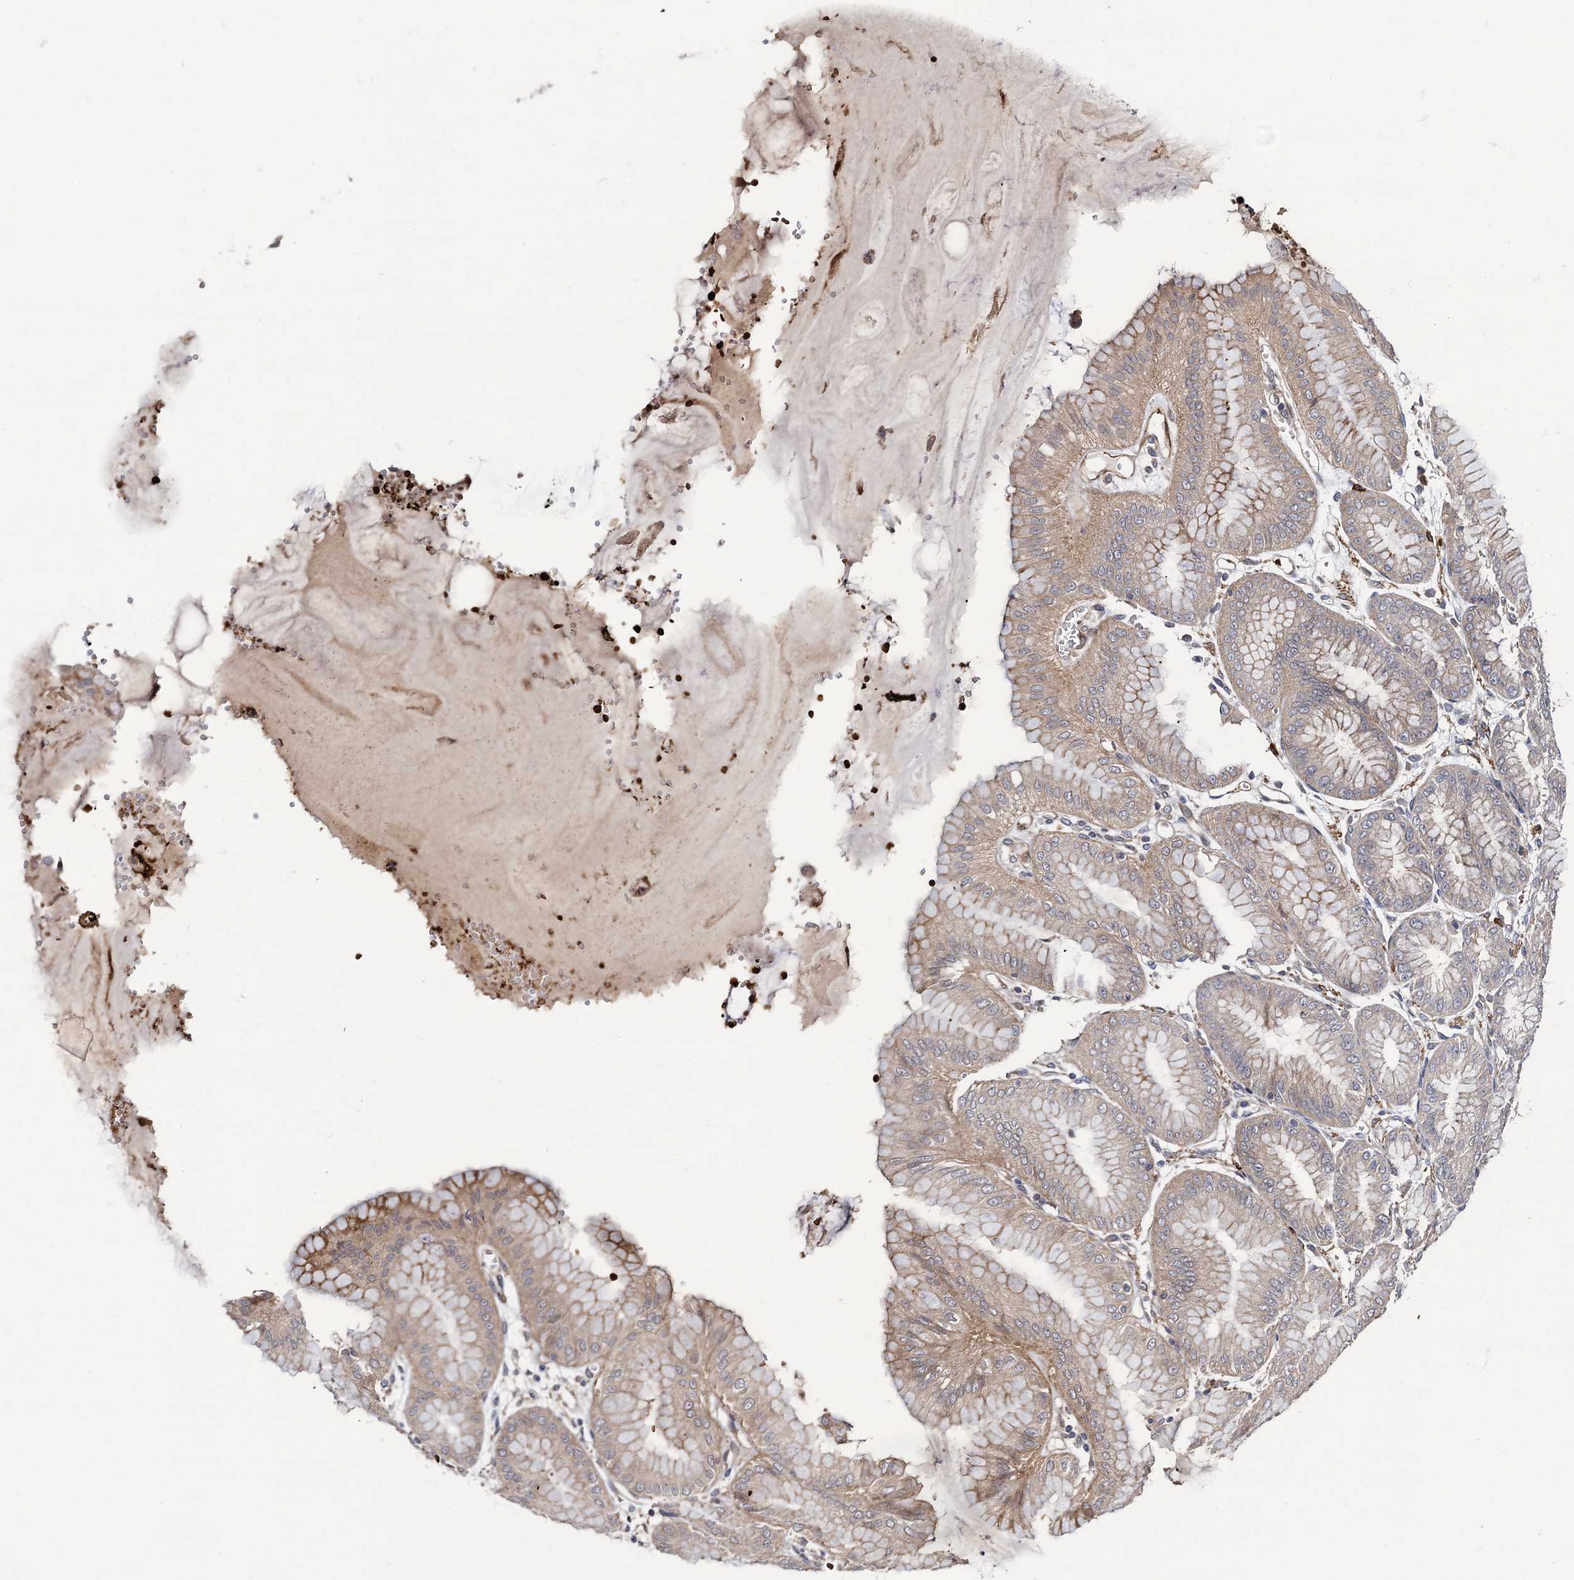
{"staining": {"intensity": "strong", "quantity": "<25%", "location": "cytoplasmic/membranous"}, "tissue": "stomach", "cell_type": "Glandular cells", "image_type": "normal", "snomed": [{"axis": "morphology", "description": "Normal tissue, NOS"}, {"axis": "topography", "description": "Stomach, lower"}], "caption": "IHC of normal human stomach displays medium levels of strong cytoplasmic/membranous staining in about <25% of glandular cells. (DAB IHC with brightfield microscopy, high magnification).", "gene": "KXD1", "patient": {"sex": "male", "age": 71}}